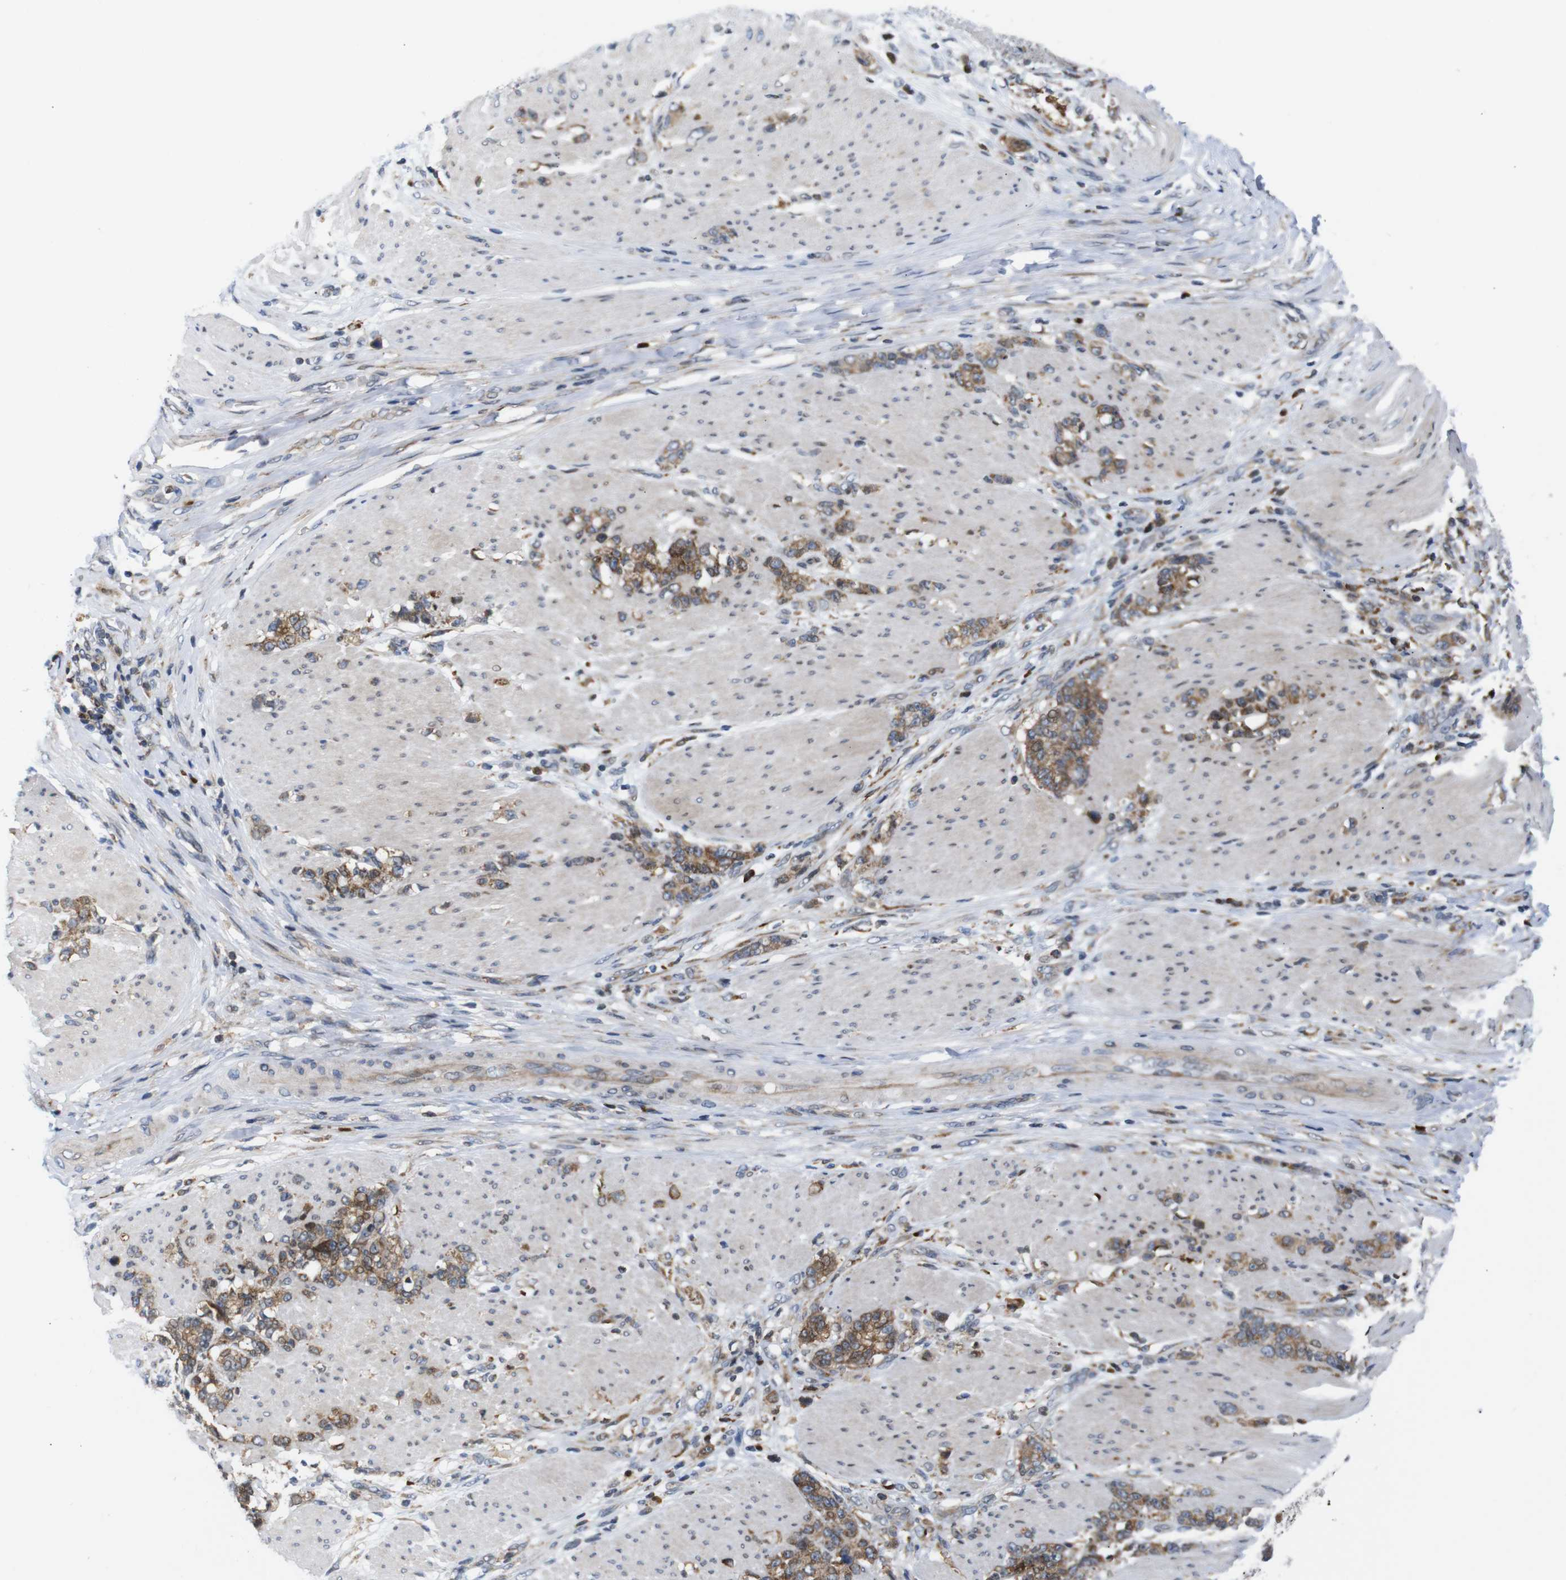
{"staining": {"intensity": "moderate", "quantity": ">75%", "location": "cytoplasmic/membranous"}, "tissue": "stomach cancer", "cell_type": "Tumor cells", "image_type": "cancer", "snomed": [{"axis": "morphology", "description": "Adenocarcinoma, NOS"}, {"axis": "topography", "description": "Stomach, lower"}], "caption": "Tumor cells reveal moderate cytoplasmic/membranous expression in approximately >75% of cells in stomach adenocarcinoma. (Stains: DAB in brown, nuclei in blue, Microscopy: brightfield microscopy at high magnification).", "gene": "PTPN1", "patient": {"sex": "male", "age": 88}}